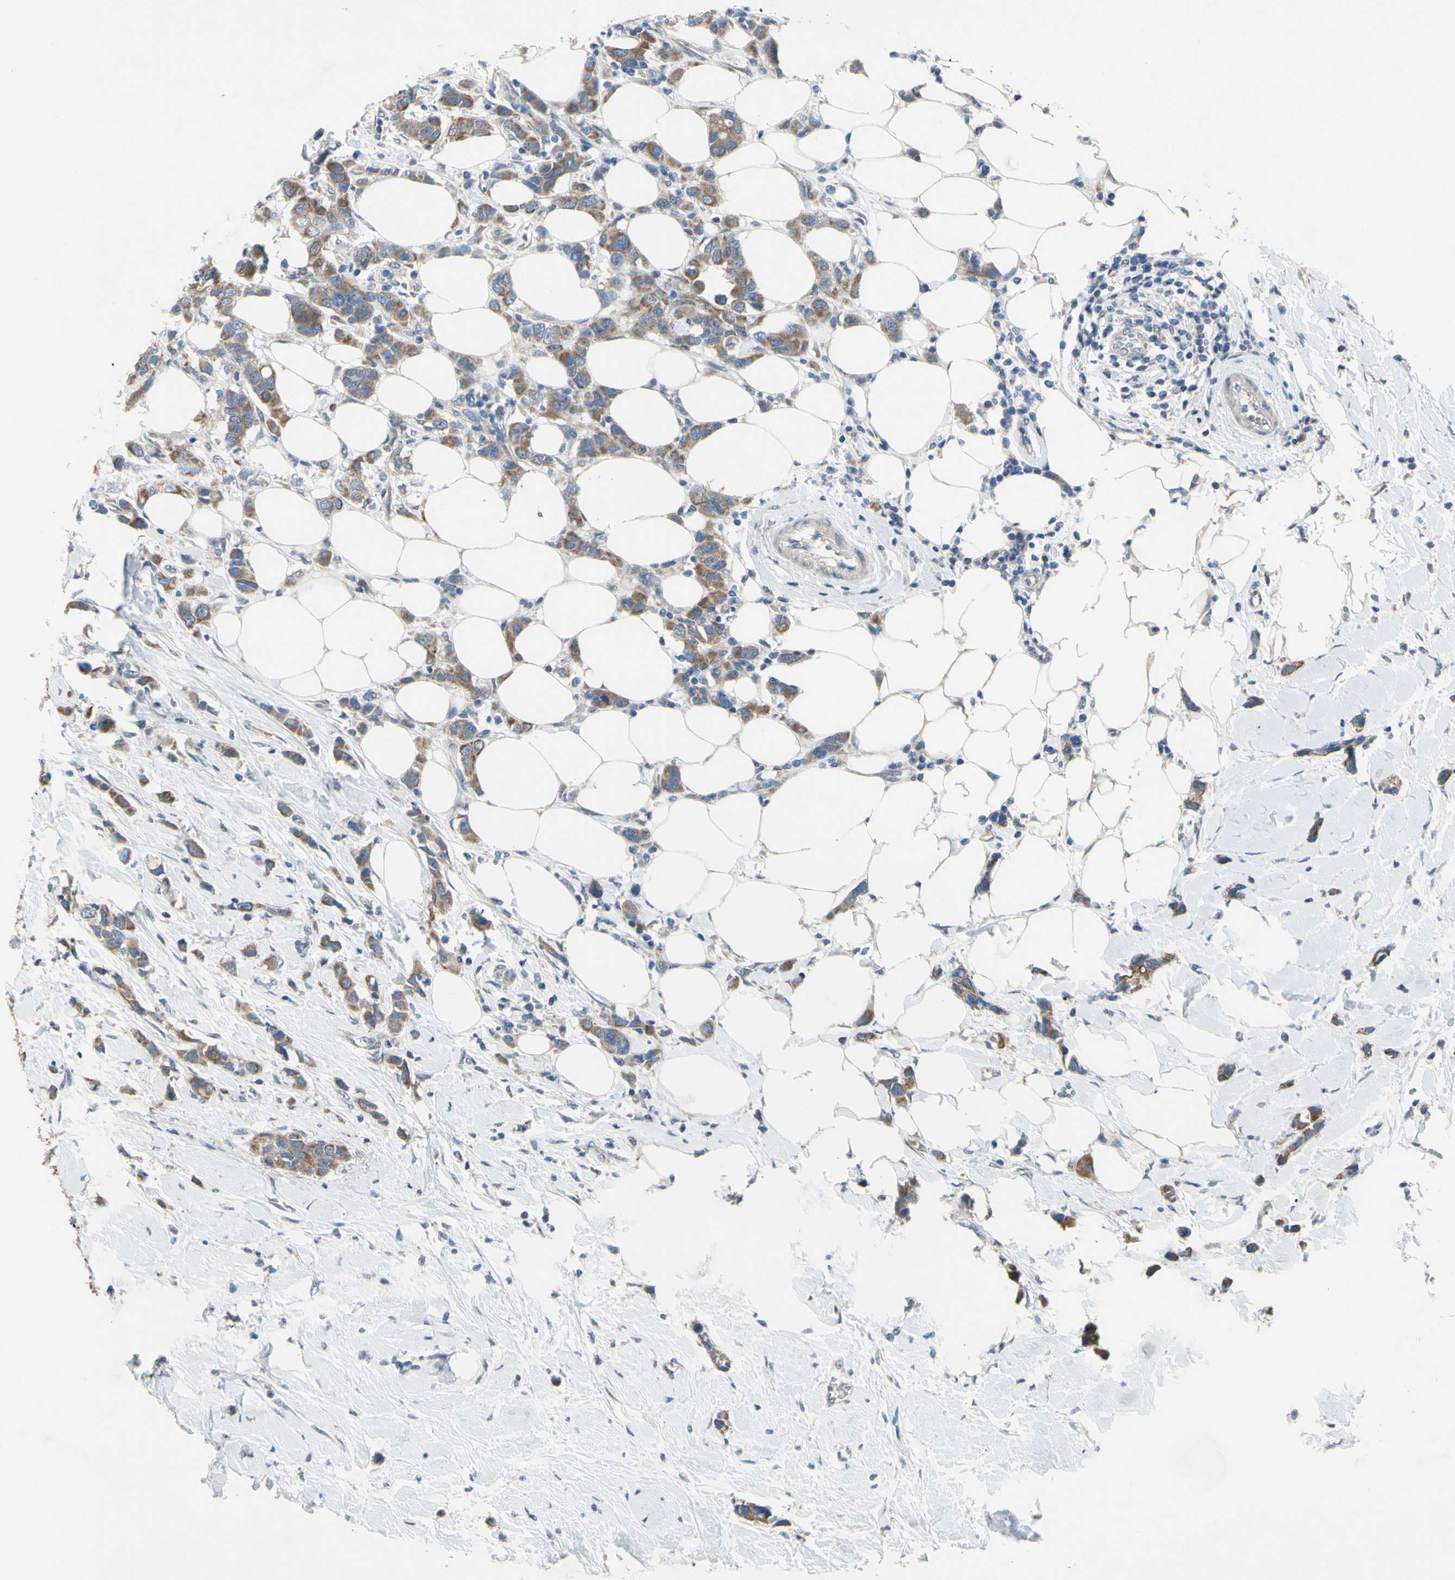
{"staining": {"intensity": "moderate", "quantity": ">75%", "location": "cytoplasmic/membranous"}, "tissue": "breast cancer", "cell_type": "Tumor cells", "image_type": "cancer", "snomed": [{"axis": "morphology", "description": "Normal tissue, NOS"}, {"axis": "morphology", "description": "Duct carcinoma"}, {"axis": "topography", "description": "Breast"}], "caption": "A brown stain highlights moderate cytoplasmic/membranous positivity of a protein in infiltrating ductal carcinoma (breast) tumor cells.", "gene": "GRAMD2B", "patient": {"sex": "female", "age": 50}}